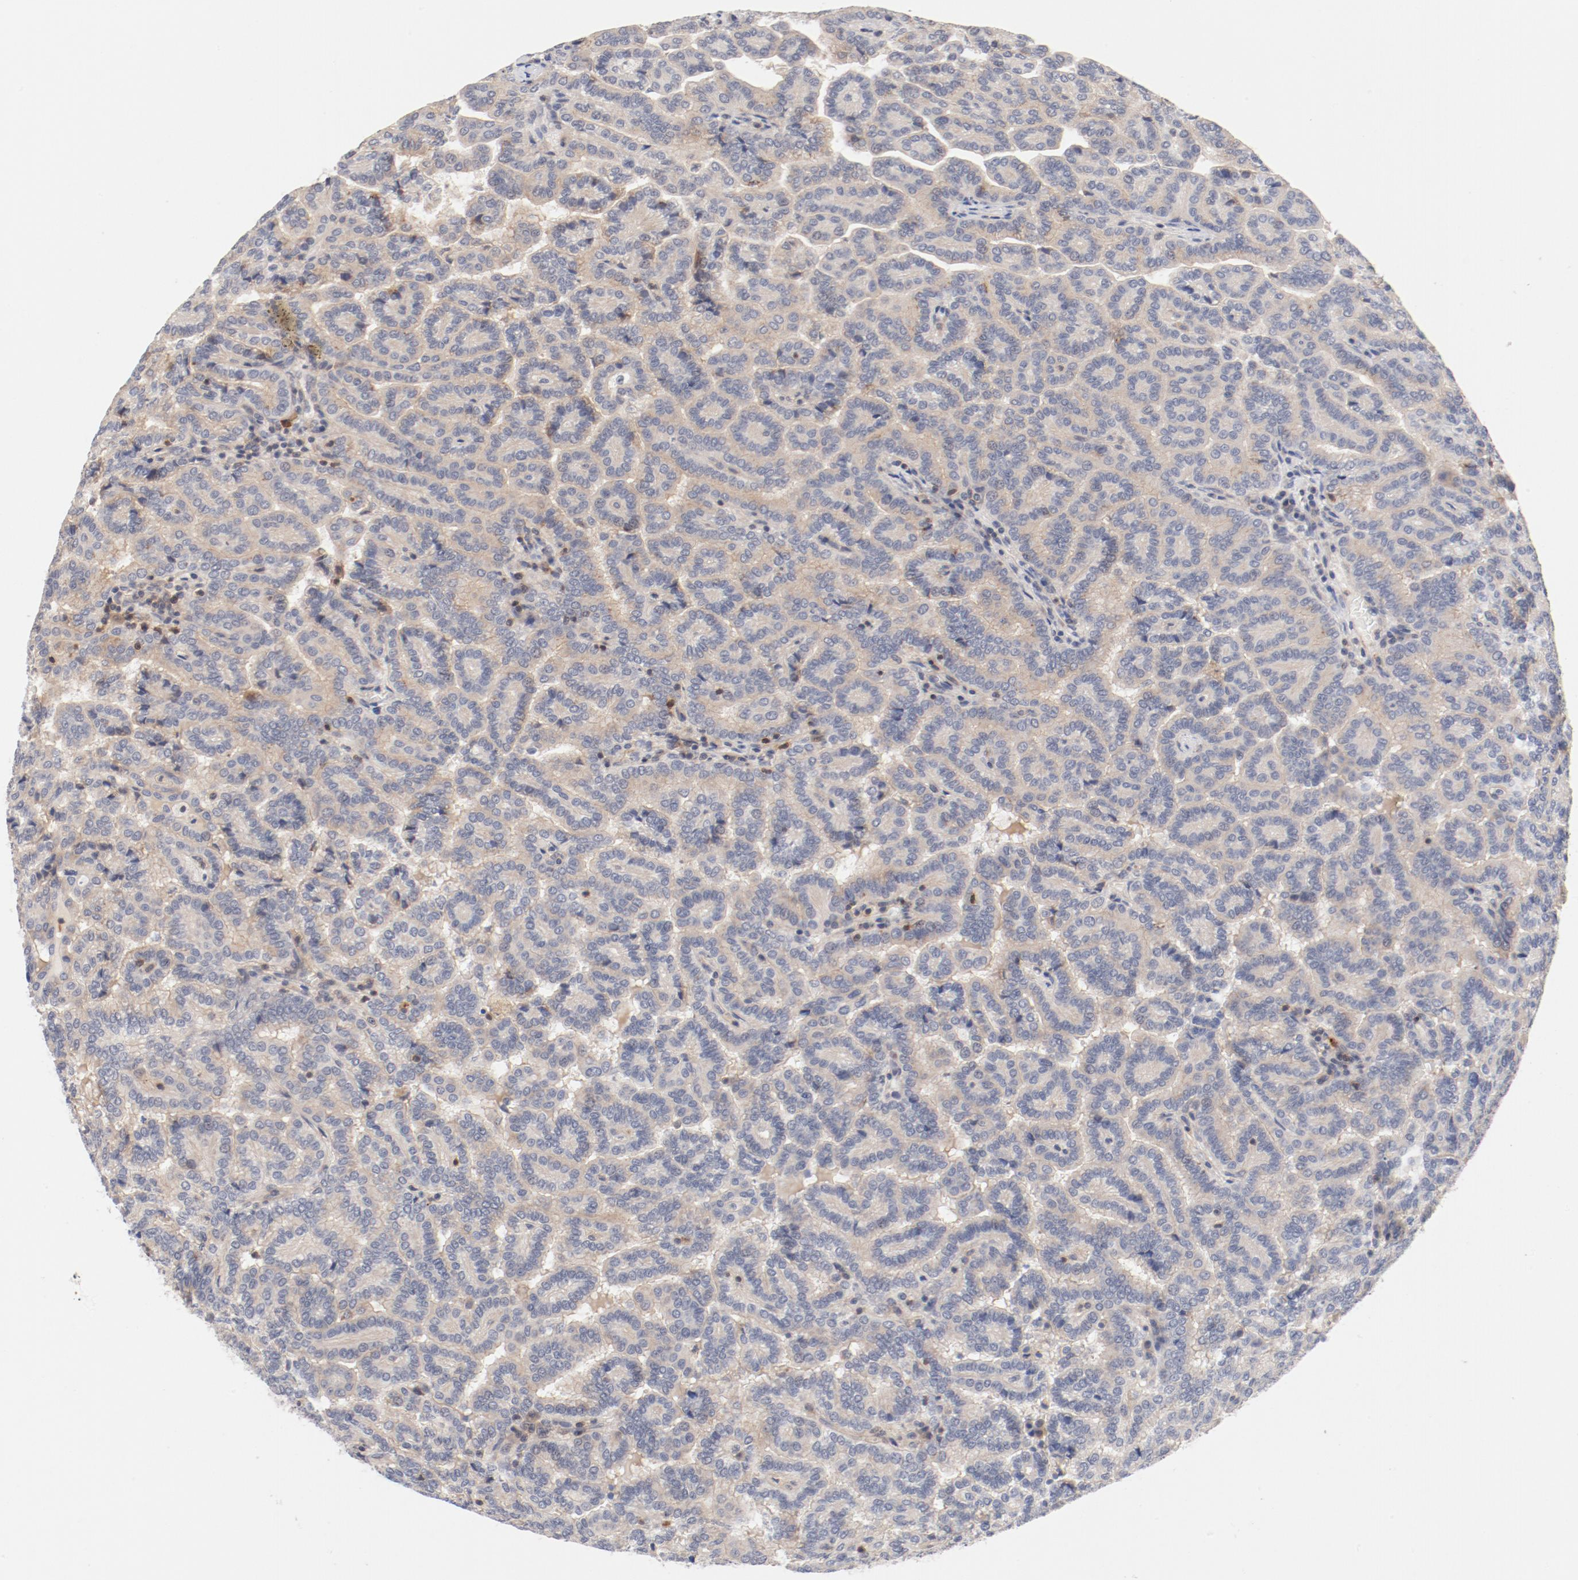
{"staining": {"intensity": "moderate", "quantity": ">75%", "location": "cytoplasmic/membranous"}, "tissue": "renal cancer", "cell_type": "Tumor cells", "image_type": "cancer", "snomed": [{"axis": "morphology", "description": "Adenocarcinoma, NOS"}, {"axis": "topography", "description": "Kidney"}], "caption": "The micrograph shows staining of renal adenocarcinoma, revealing moderate cytoplasmic/membranous protein positivity (brown color) within tumor cells.", "gene": "ZNF267", "patient": {"sex": "male", "age": 61}}